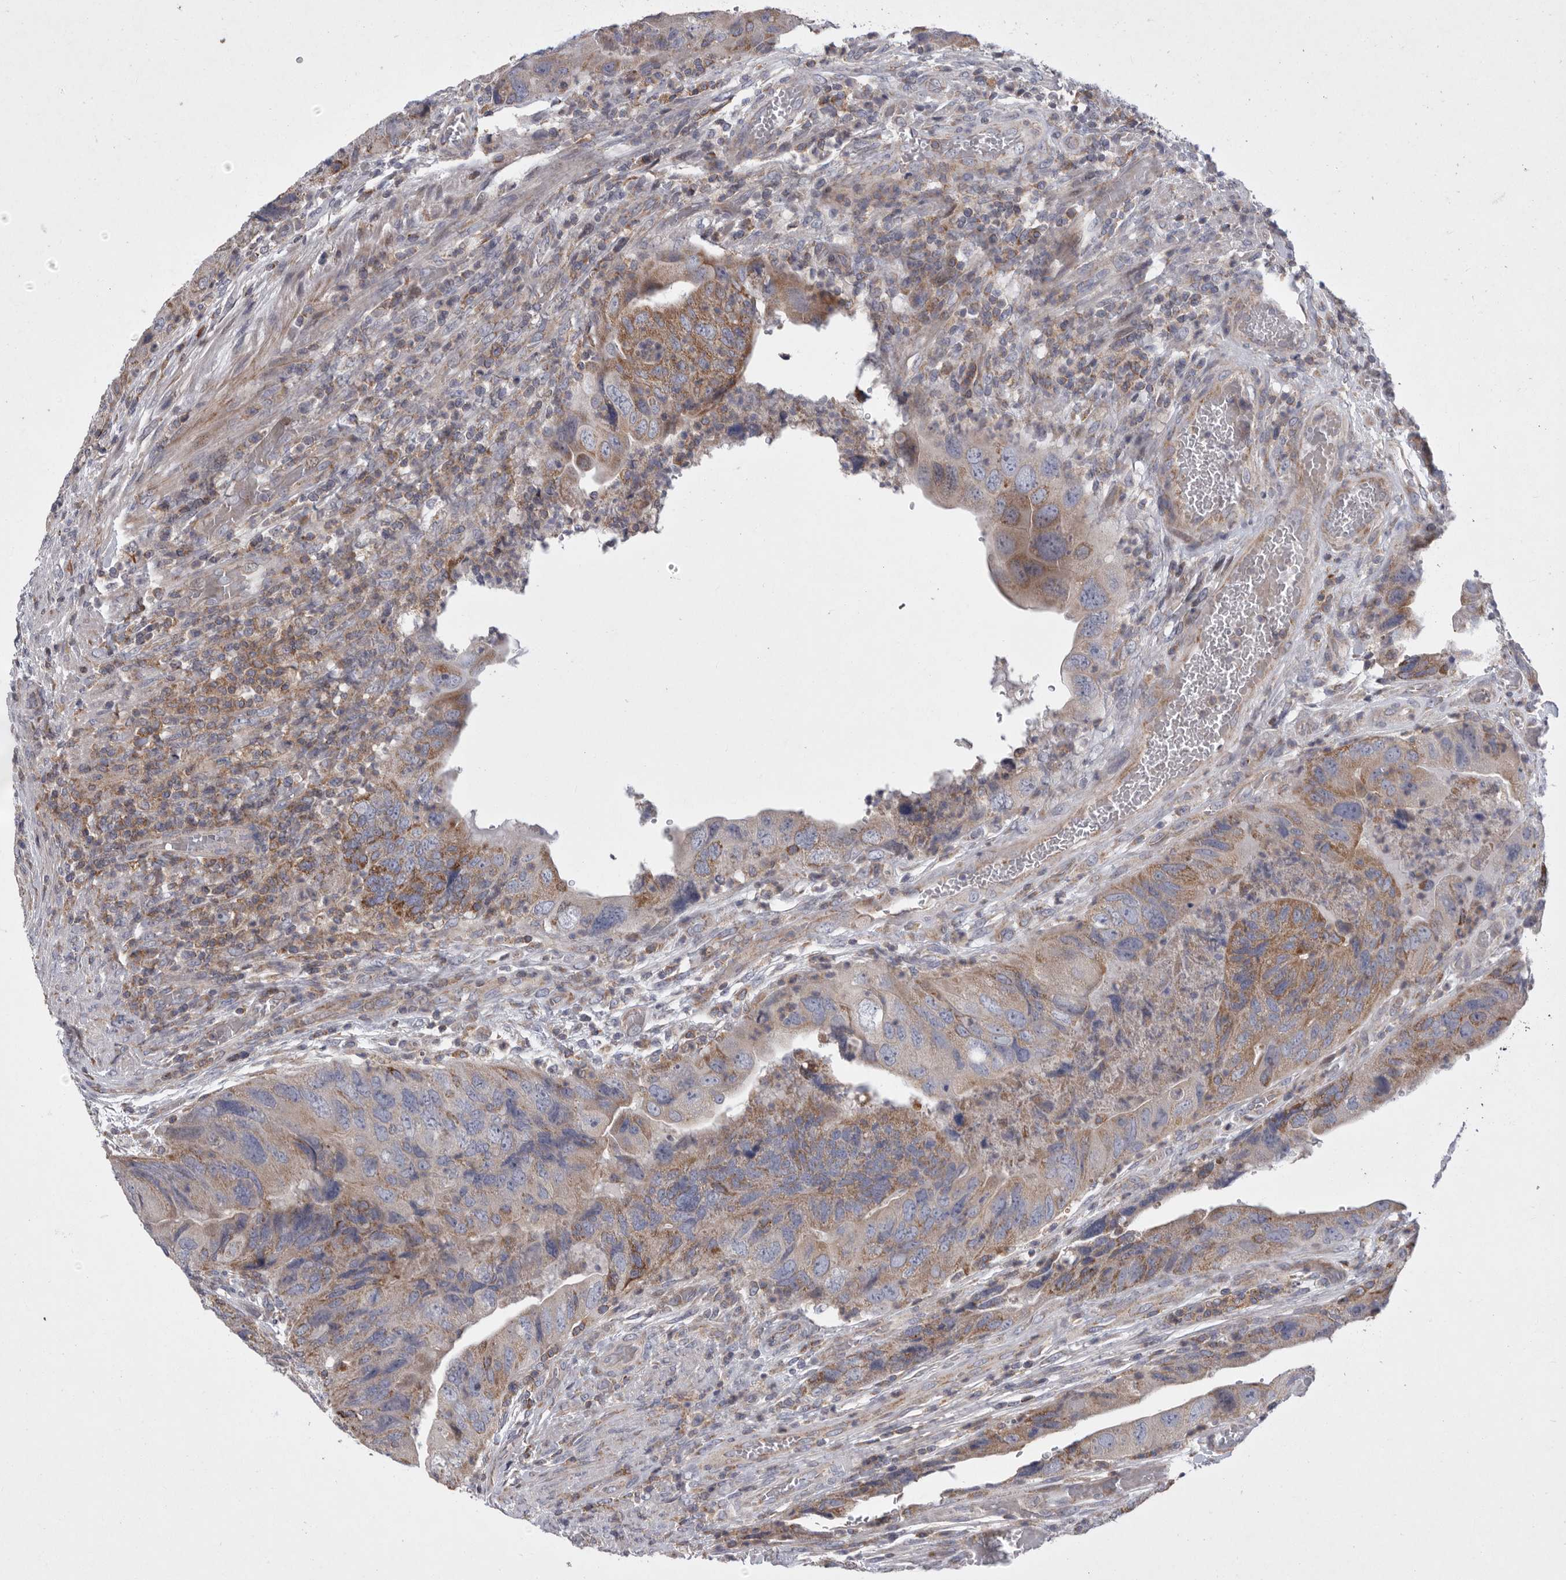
{"staining": {"intensity": "moderate", "quantity": "25%-75%", "location": "cytoplasmic/membranous"}, "tissue": "colorectal cancer", "cell_type": "Tumor cells", "image_type": "cancer", "snomed": [{"axis": "morphology", "description": "Adenocarcinoma, NOS"}, {"axis": "topography", "description": "Rectum"}], "caption": "Immunohistochemical staining of human colorectal cancer (adenocarcinoma) demonstrates moderate cytoplasmic/membranous protein positivity in approximately 25%-75% of tumor cells. (Brightfield microscopy of DAB IHC at high magnification).", "gene": "MPZL1", "patient": {"sex": "male", "age": 63}}